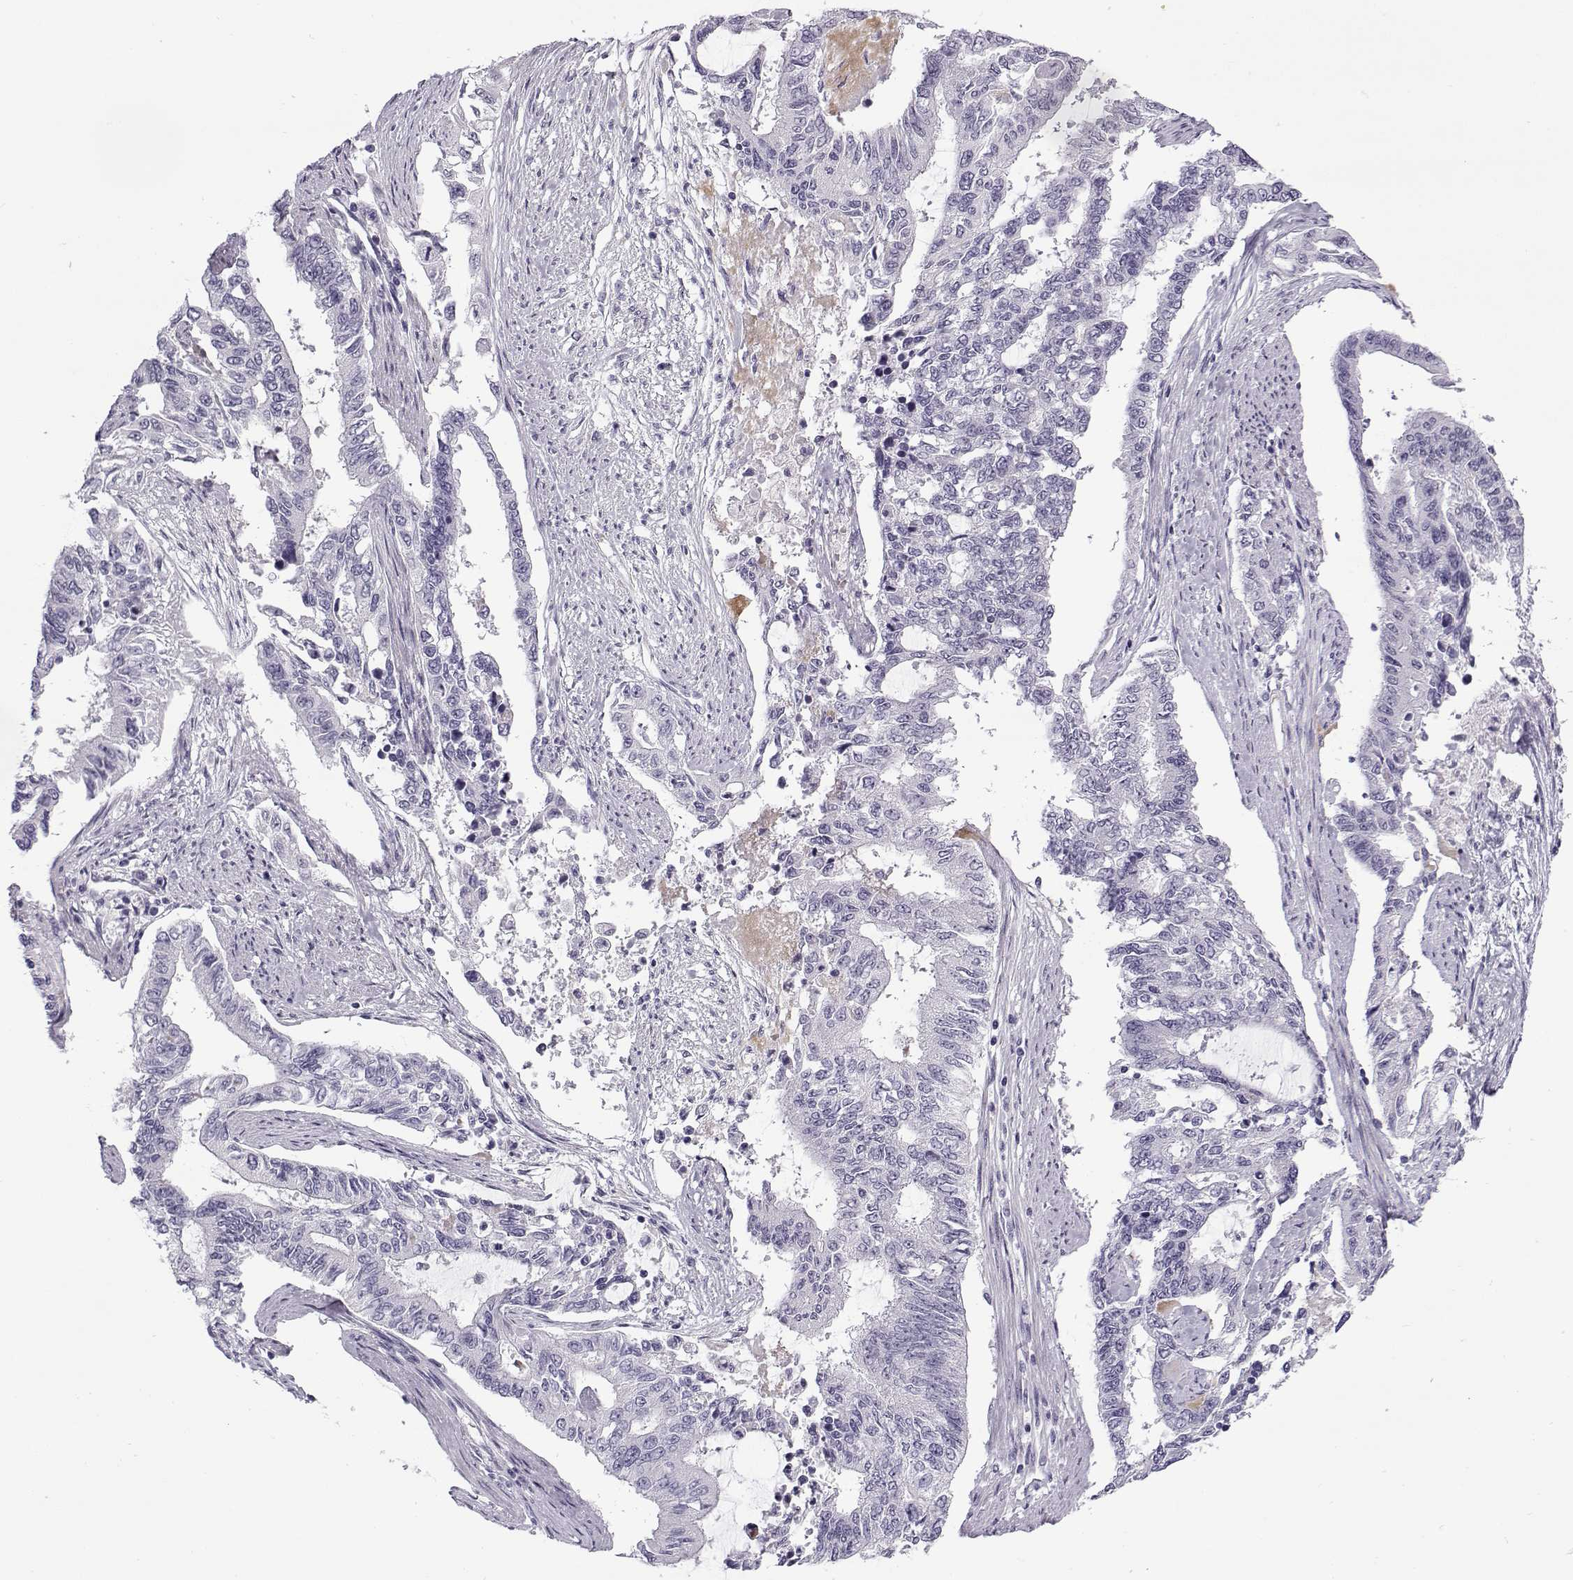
{"staining": {"intensity": "negative", "quantity": "none", "location": "none"}, "tissue": "endometrial cancer", "cell_type": "Tumor cells", "image_type": "cancer", "snomed": [{"axis": "morphology", "description": "Adenocarcinoma, NOS"}, {"axis": "topography", "description": "Uterus"}], "caption": "Tumor cells are negative for protein expression in human endometrial adenocarcinoma. The staining is performed using DAB brown chromogen with nuclei counter-stained in using hematoxylin.", "gene": "SNCA", "patient": {"sex": "female", "age": 59}}